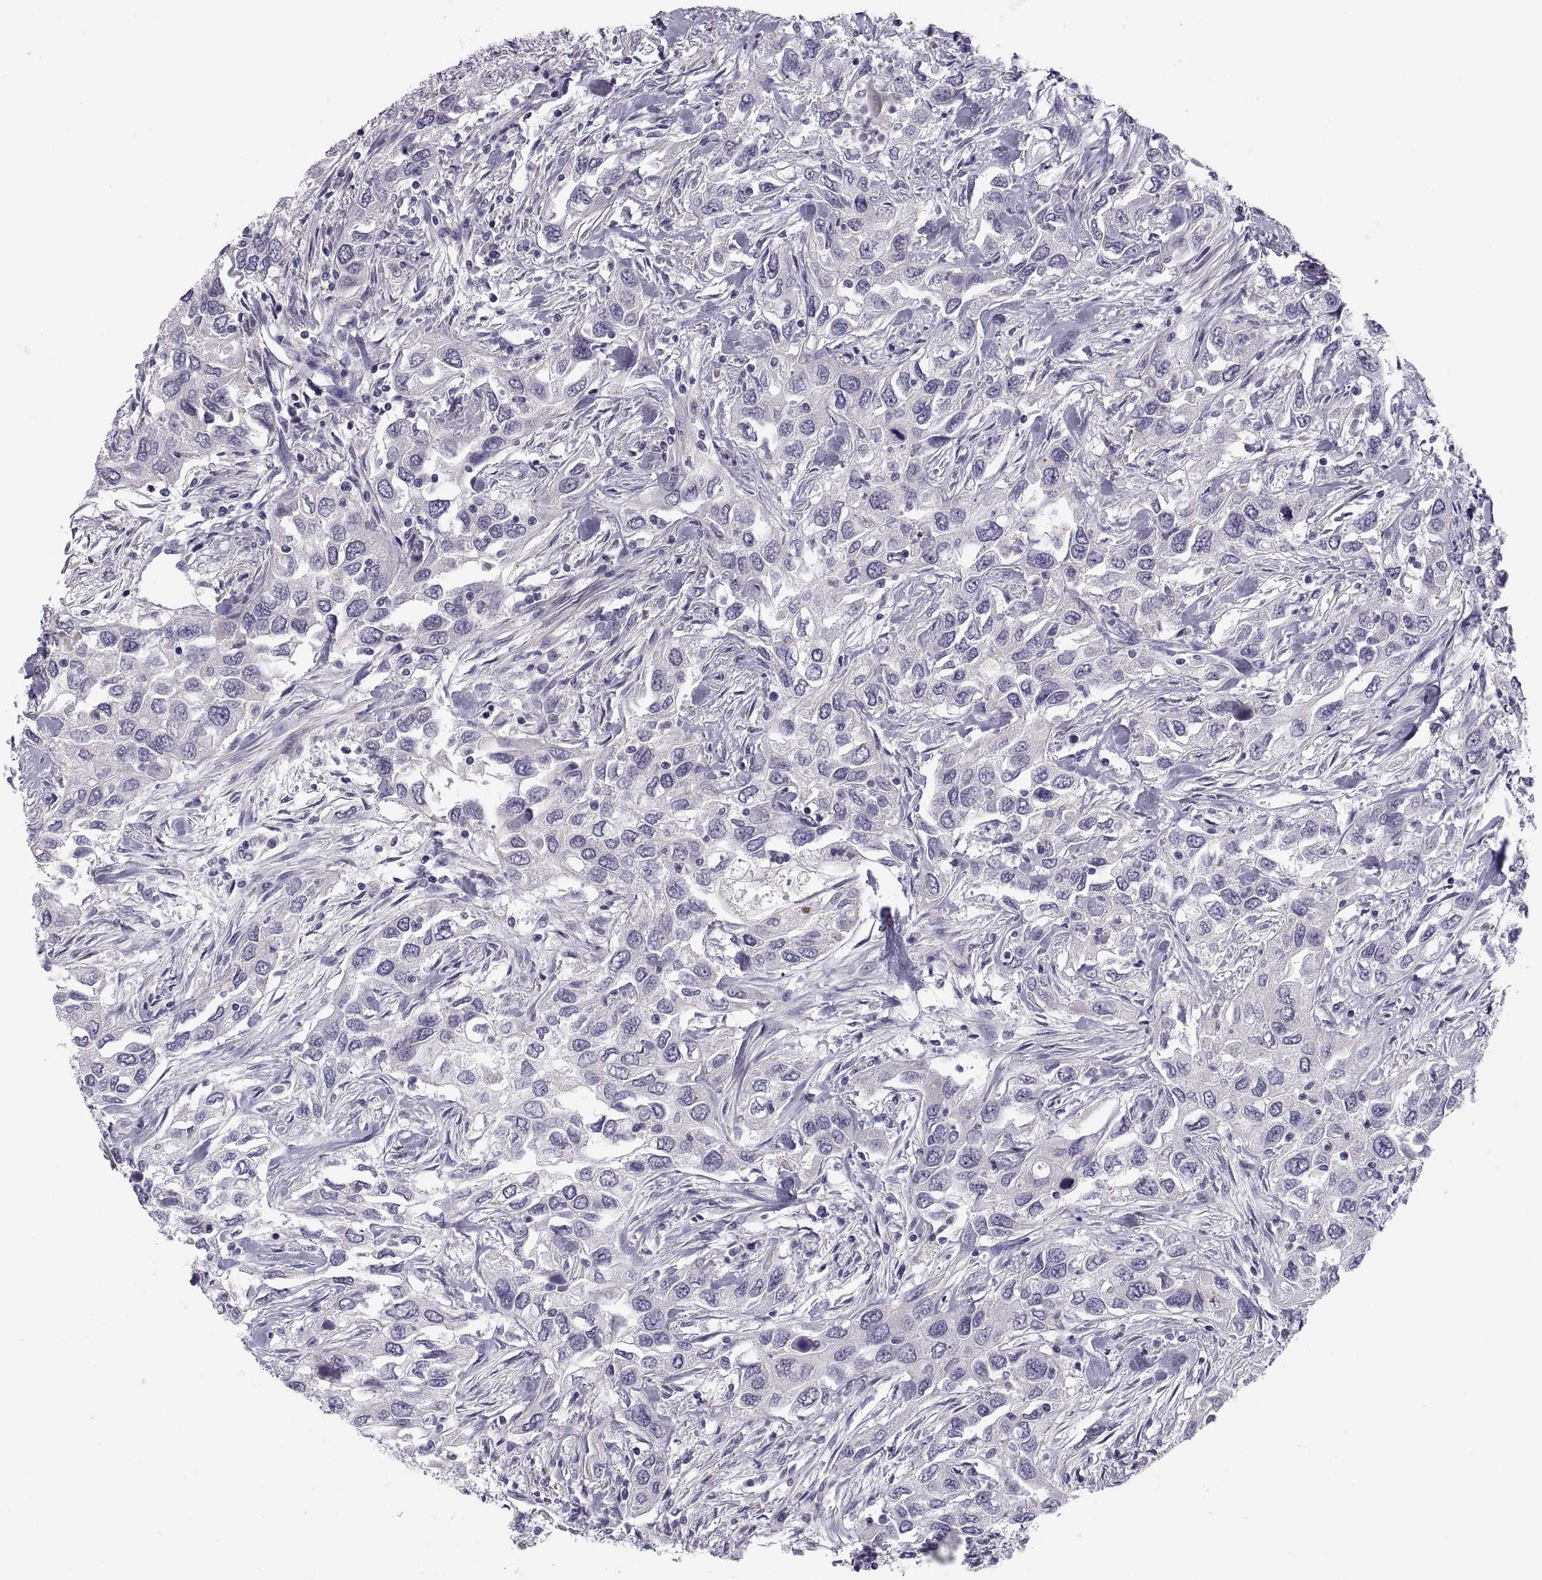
{"staining": {"intensity": "negative", "quantity": "none", "location": "none"}, "tissue": "urothelial cancer", "cell_type": "Tumor cells", "image_type": "cancer", "snomed": [{"axis": "morphology", "description": "Urothelial carcinoma, High grade"}, {"axis": "topography", "description": "Urinary bladder"}], "caption": "Tumor cells are negative for brown protein staining in urothelial cancer. (DAB IHC with hematoxylin counter stain).", "gene": "PDZRN4", "patient": {"sex": "male", "age": 76}}